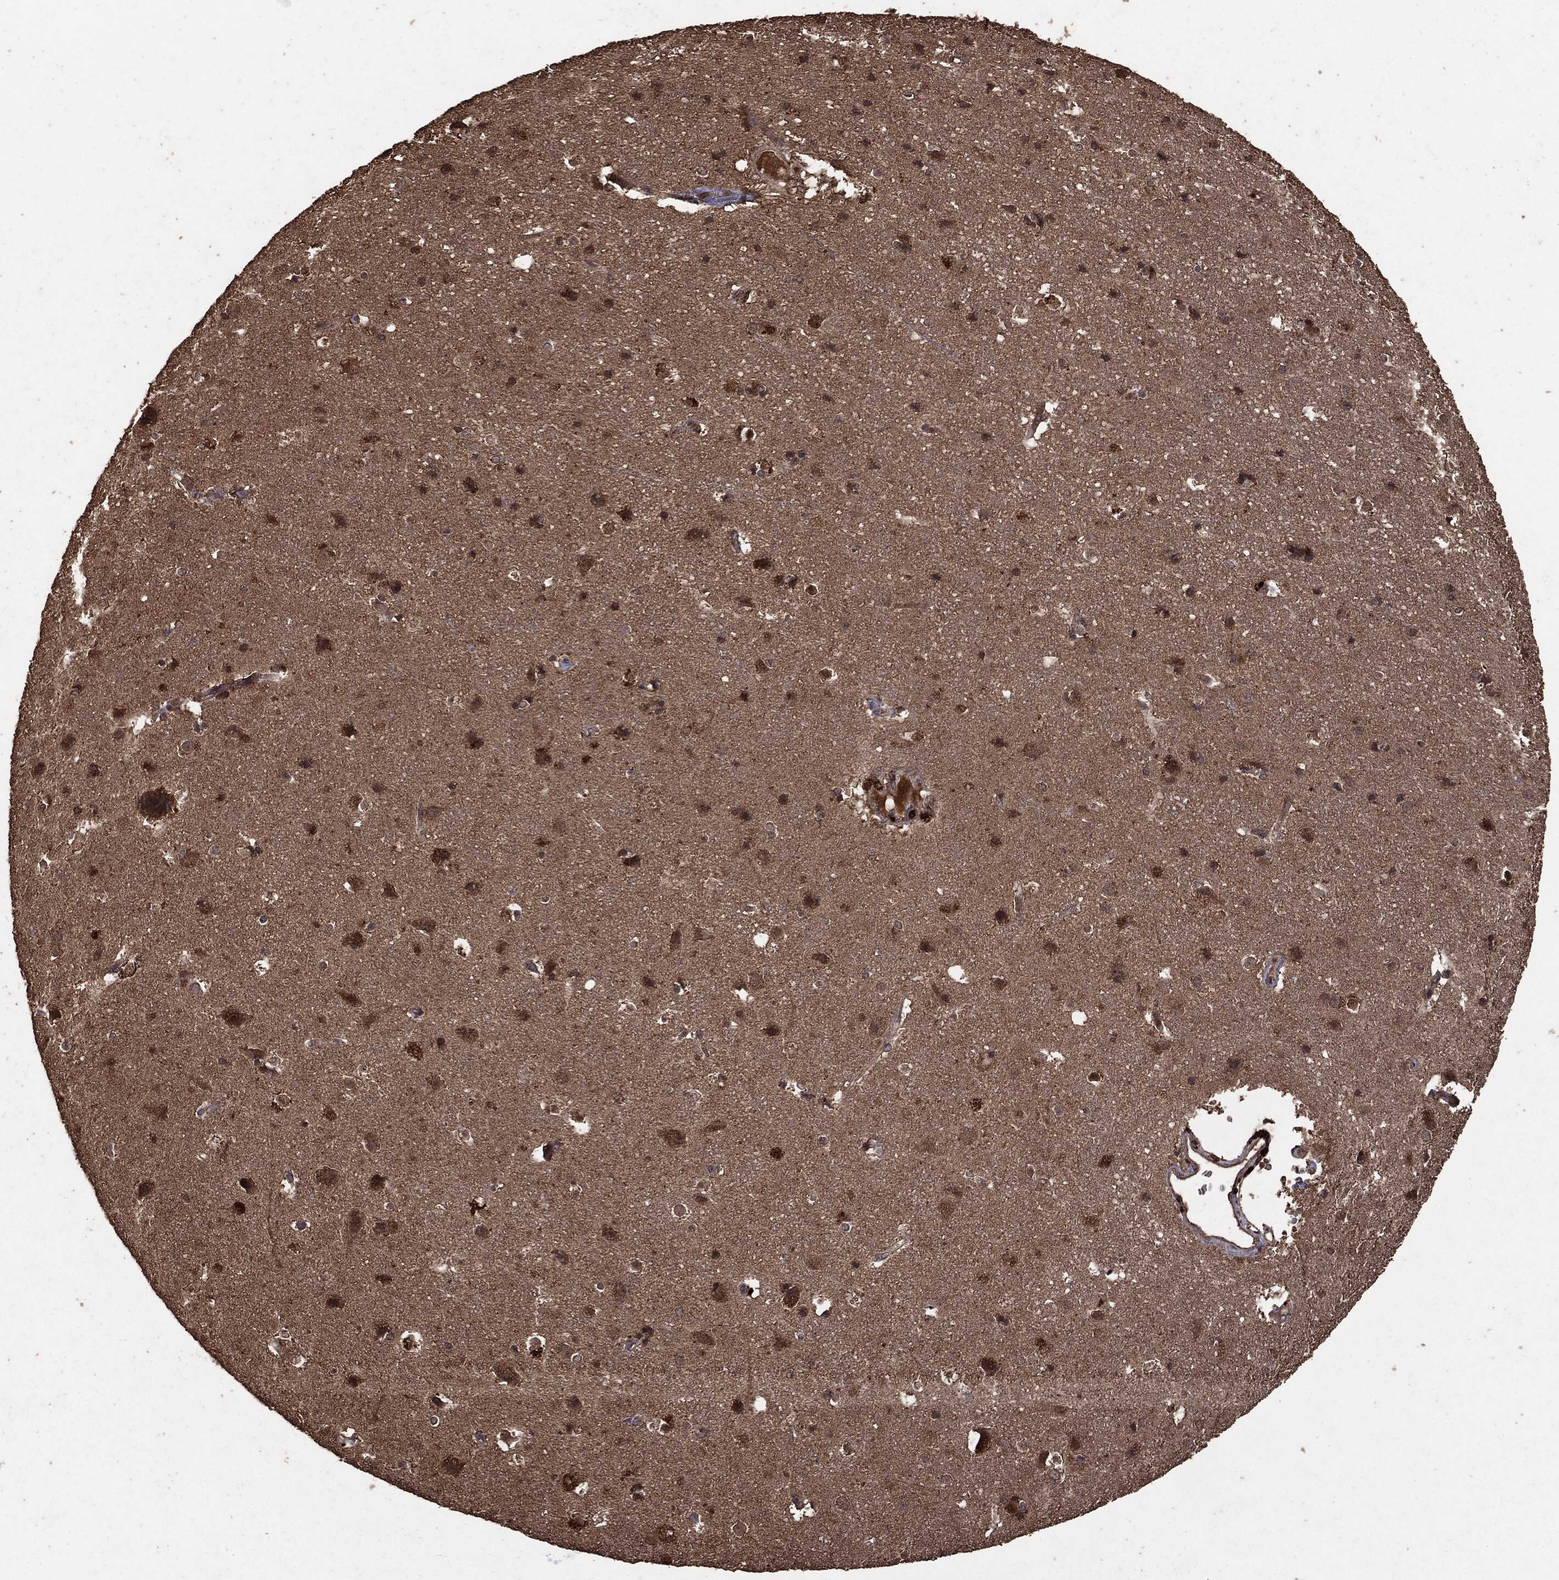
{"staining": {"intensity": "negative", "quantity": "none", "location": "none"}, "tissue": "cerebral cortex", "cell_type": "Endothelial cells", "image_type": "normal", "snomed": [{"axis": "morphology", "description": "Normal tissue, NOS"}, {"axis": "topography", "description": "Cerebral cortex"}], "caption": "Immunohistochemical staining of normal human cerebral cortex shows no significant expression in endothelial cells.", "gene": "NME1", "patient": {"sex": "female", "age": 52}}